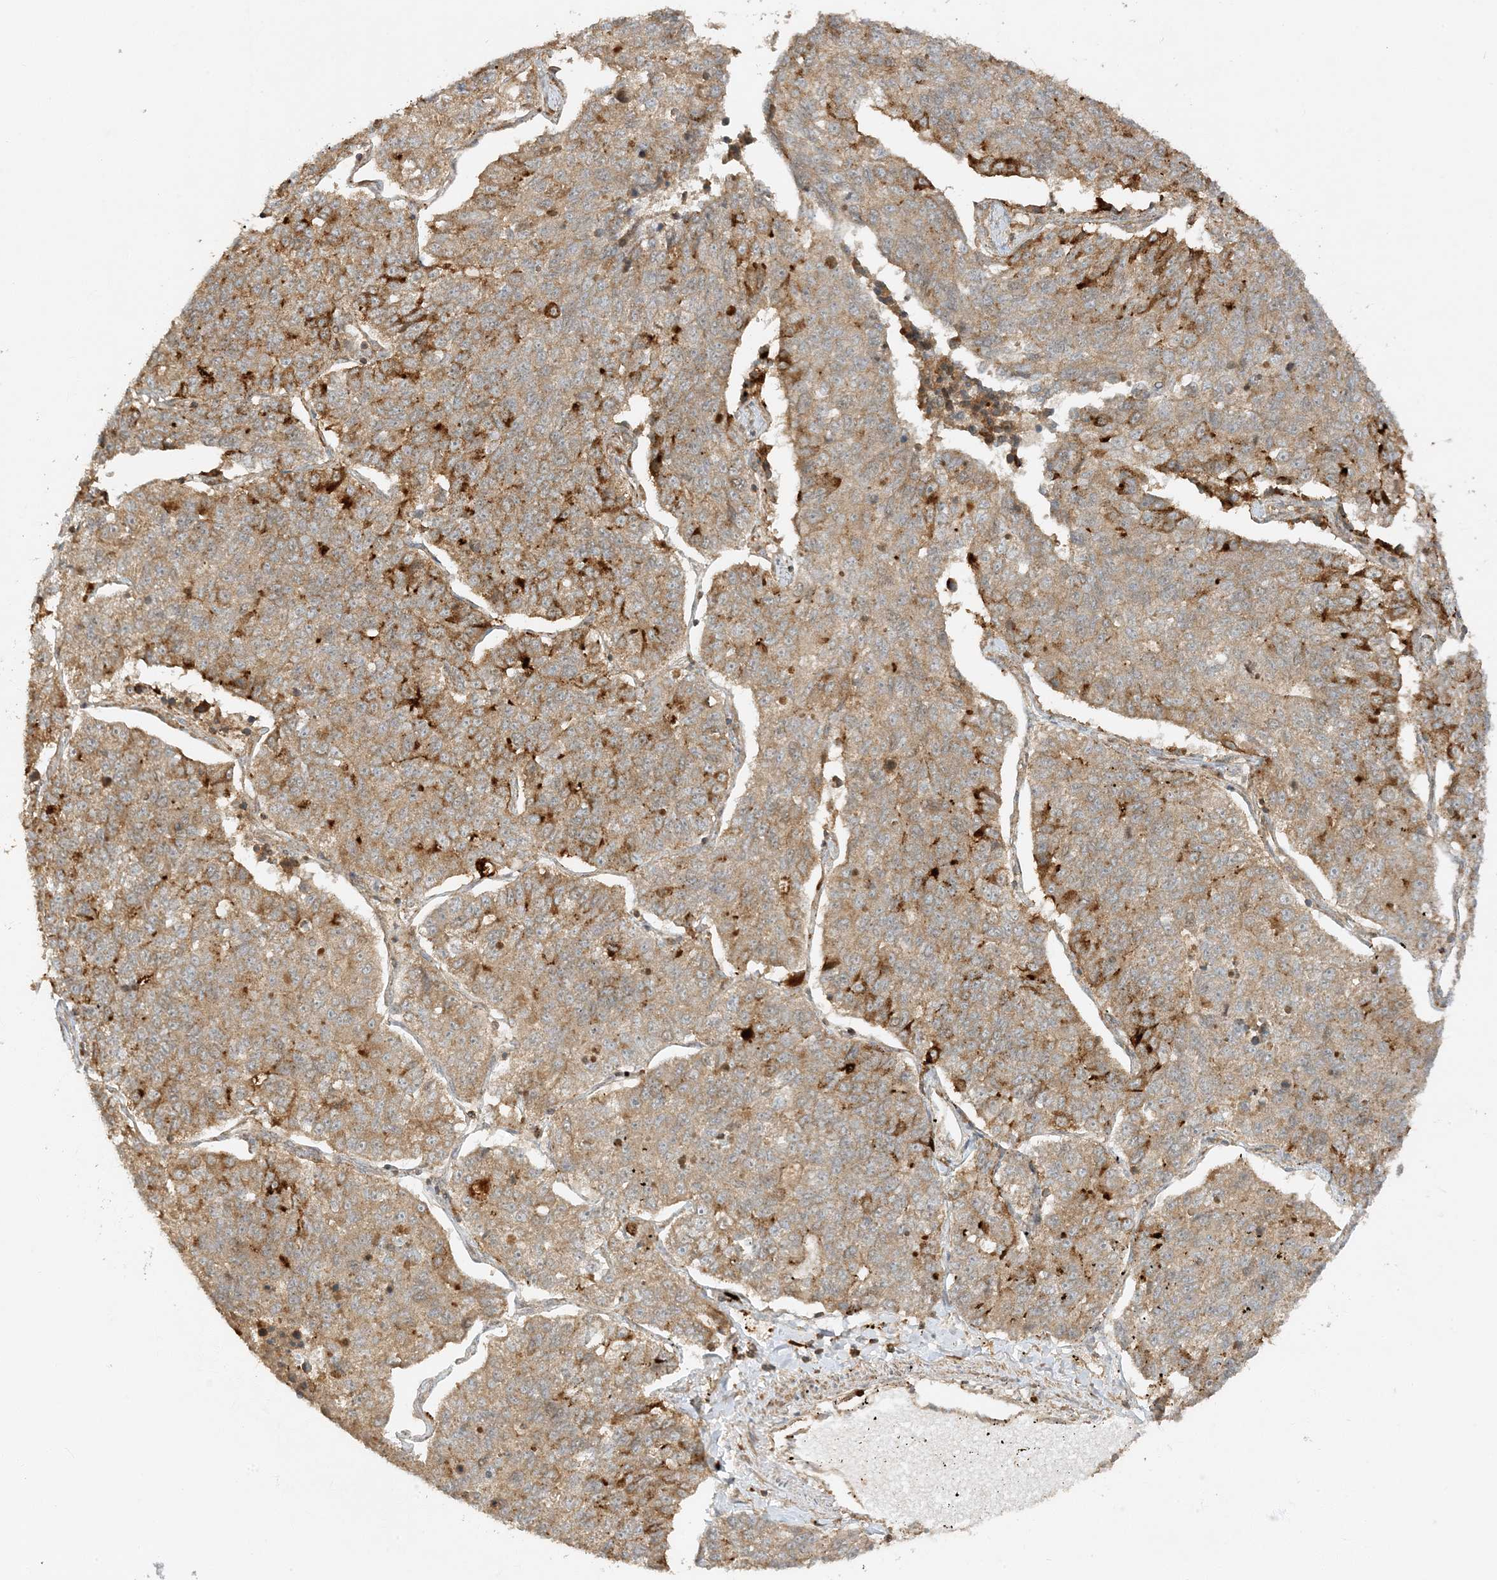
{"staining": {"intensity": "strong", "quantity": "<25%", "location": "cytoplasmic/membranous"}, "tissue": "lung cancer", "cell_type": "Tumor cells", "image_type": "cancer", "snomed": [{"axis": "morphology", "description": "Adenocarcinoma, NOS"}, {"axis": "topography", "description": "Lung"}], "caption": "High-magnification brightfield microscopy of lung adenocarcinoma stained with DAB (3,3'-diaminobenzidine) (brown) and counterstained with hematoxylin (blue). tumor cells exhibit strong cytoplasmic/membranous staining is appreciated in about<25% of cells.", "gene": "XRN1", "patient": {"sex": "male", "age": 49}}